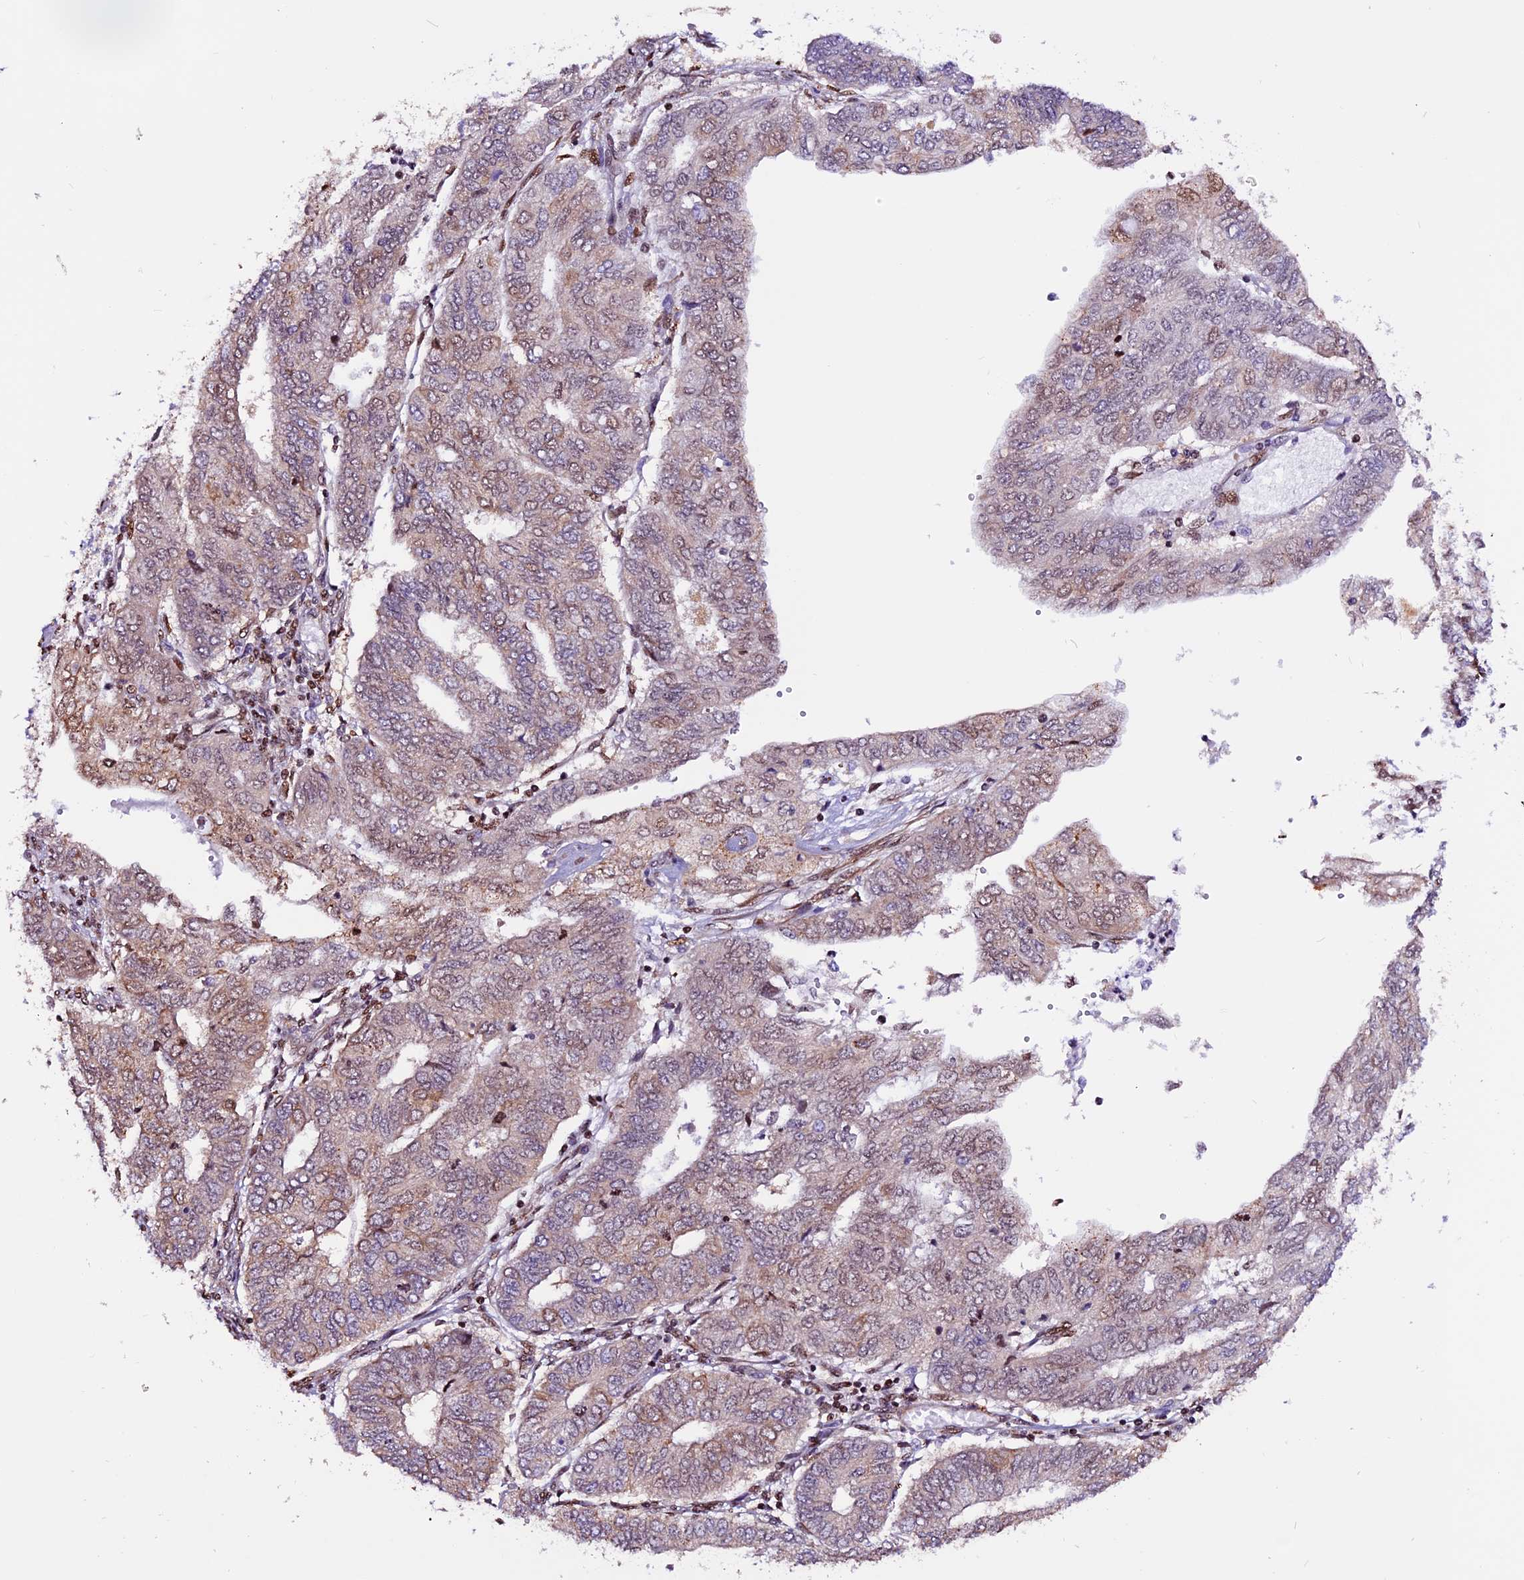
{"staining": {"intensity": "weak", "quantity": "25%-75%", "location": "cytoplasmic/membranous,nuclear"}, "tissue": "endometrial cancer", "cell_type": "Tumor cells", "image_type": "cancer", "snomed": [{"axis": "morphology", "description": "Adenocarcinoma, NOS"}, {"axis": "topography", "description": "Endometrium"}], "caption": "Immunohistochemical staining of endometrial adenocarcinoma displays low levels of weak cytoplasmic/membranous and nuclear positivity in about 25%-75% of tumor cells.", "gene": "RINL", "patient": {"sex": "female", "age": 68}}